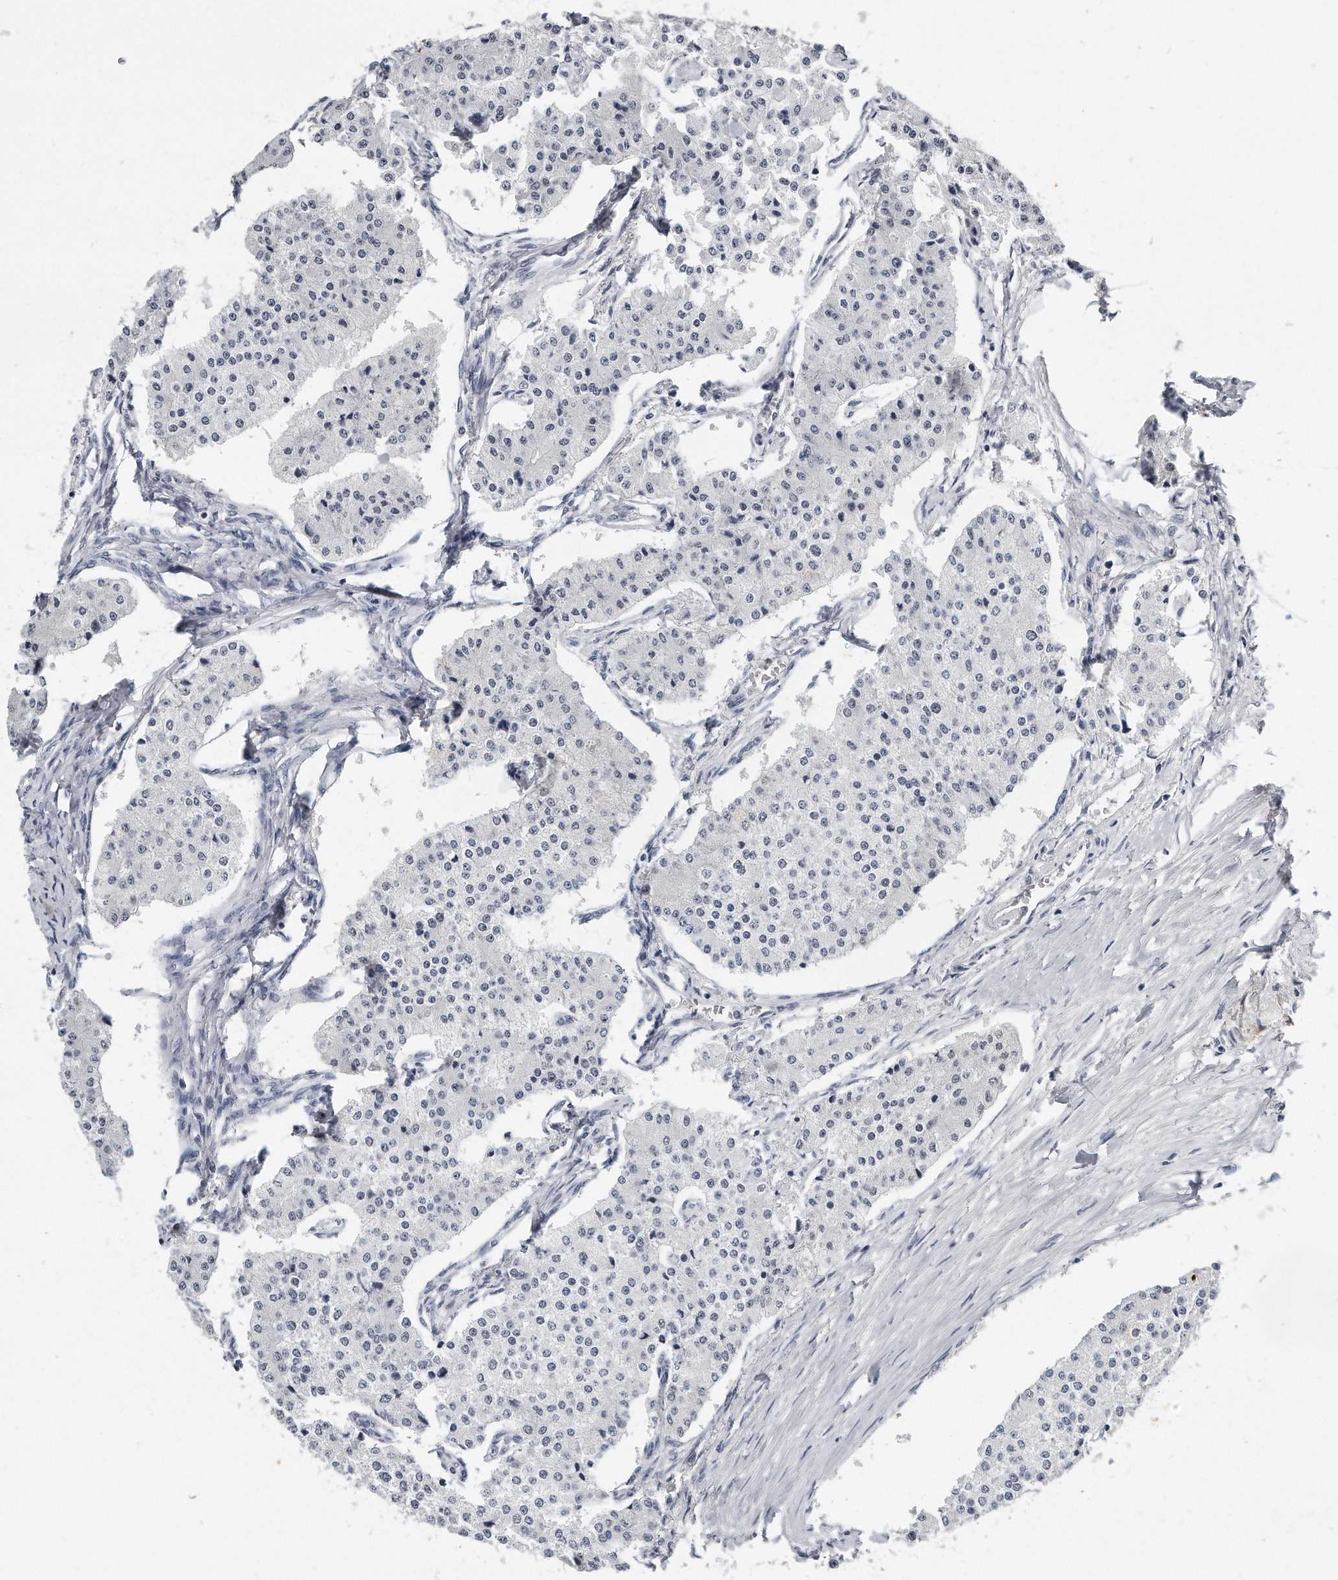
{"staining": {"intensity": "negative", "quantity": "none", "location": "none"}, "tissue": "carcinoid", "cell_type": "Tumor cells", "image_type": "cancer", "snomed": [{"axis": "morphology", "description": "Carcinoid, malignant, NOS"}, {"axis": "topography", "description": "Colon"}], "caption": "Tumor cells show no significant protein expression in malignant carcinoid.", "gene": "CTBP2", "patient": {"sex": "female", "age": 52}}